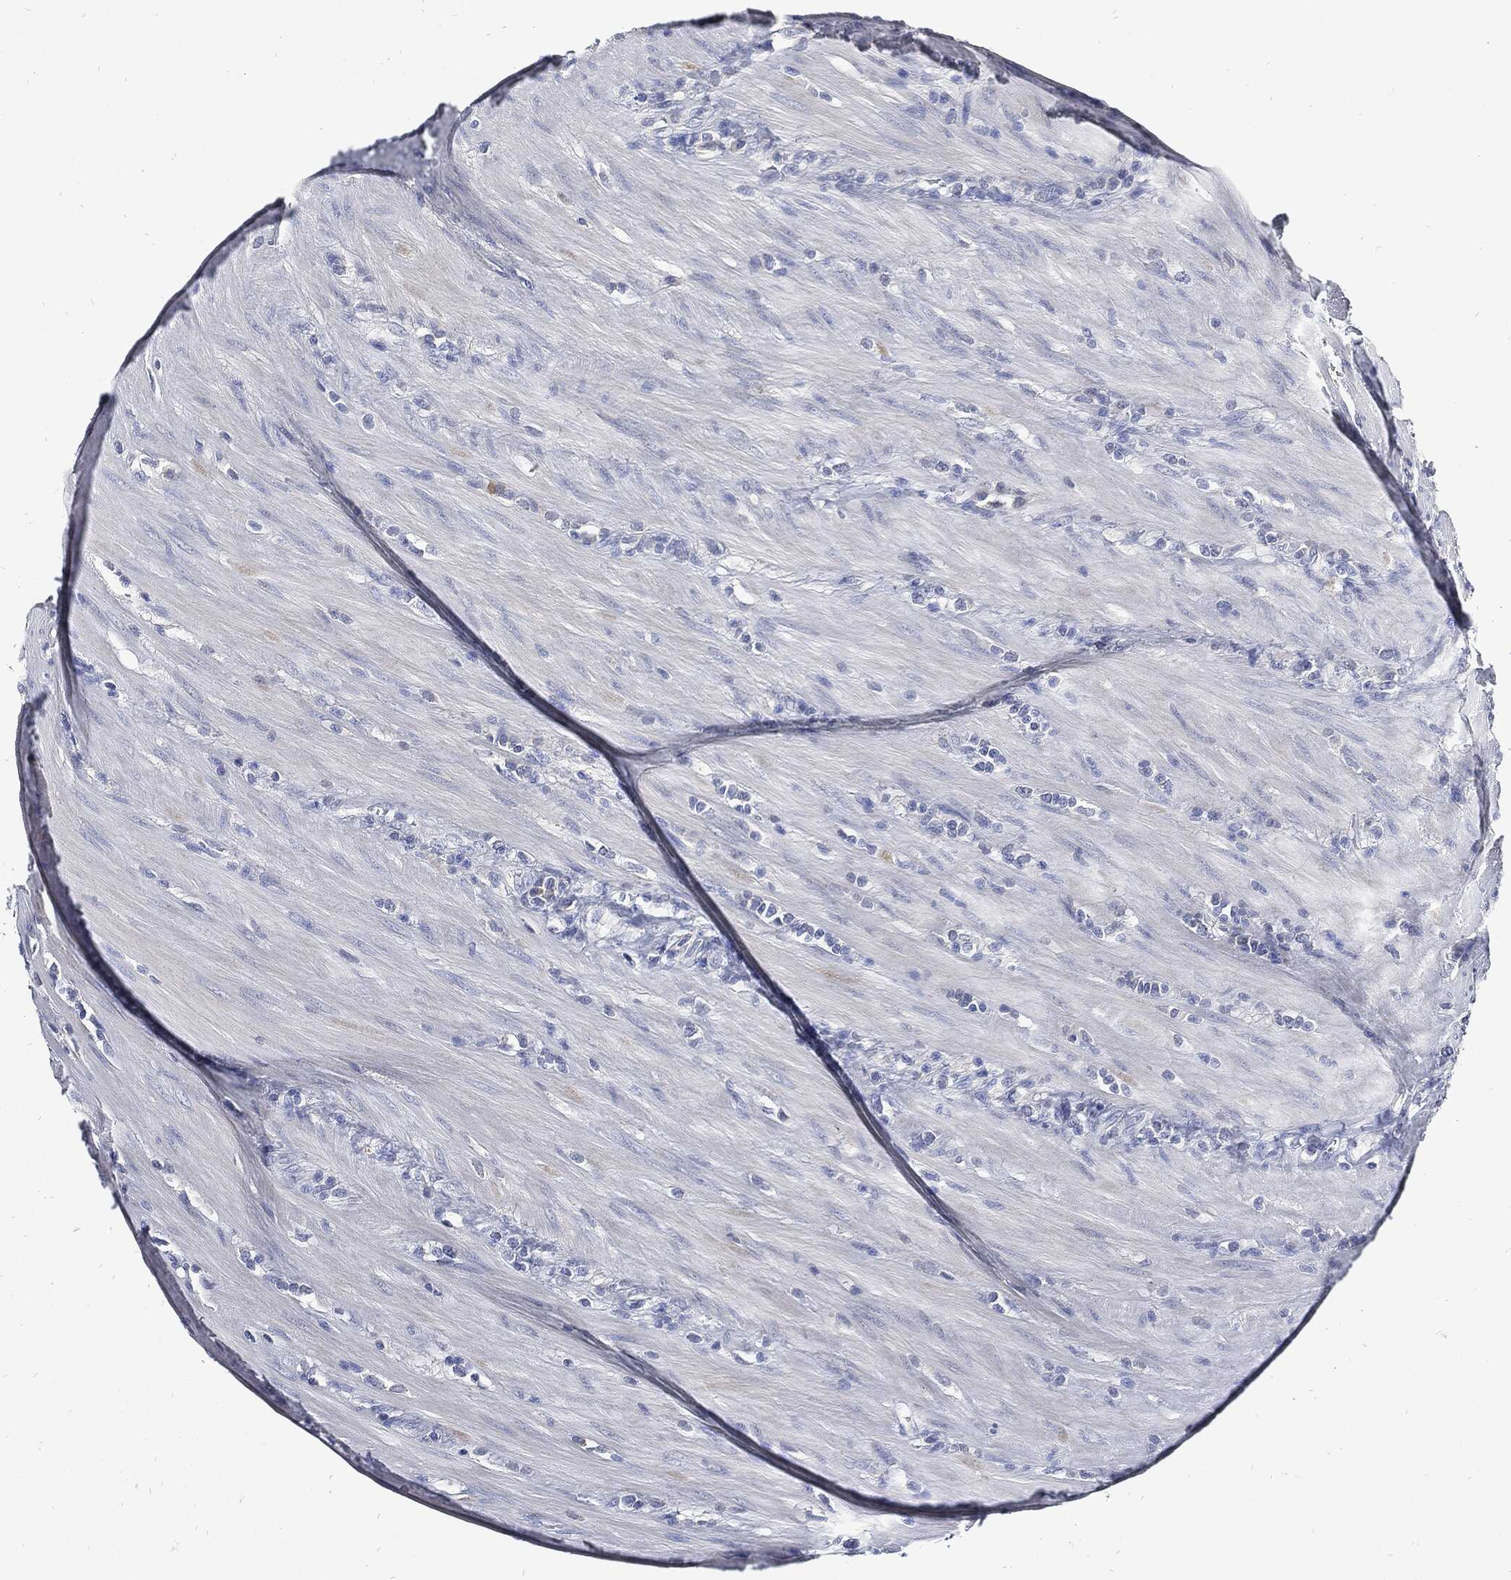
{"staining": {"intensity": "negative", "quantity": "none", "location": "none"}, "tissue": "colorectal cancer", "cell_type": "Tumor cells", "image_type": "cancer", "snomed": [{"axis": "morphology", "description": "Adenocarcinoma, NOS"}, {"axis": "topography", "description": "Colon"}], "caption": "The IHC histopathology image has no significant staining in tumor cells of colorectal cancer tissue.", "gene": "CPE", "patient": {"sex": "female", "age": 67}}